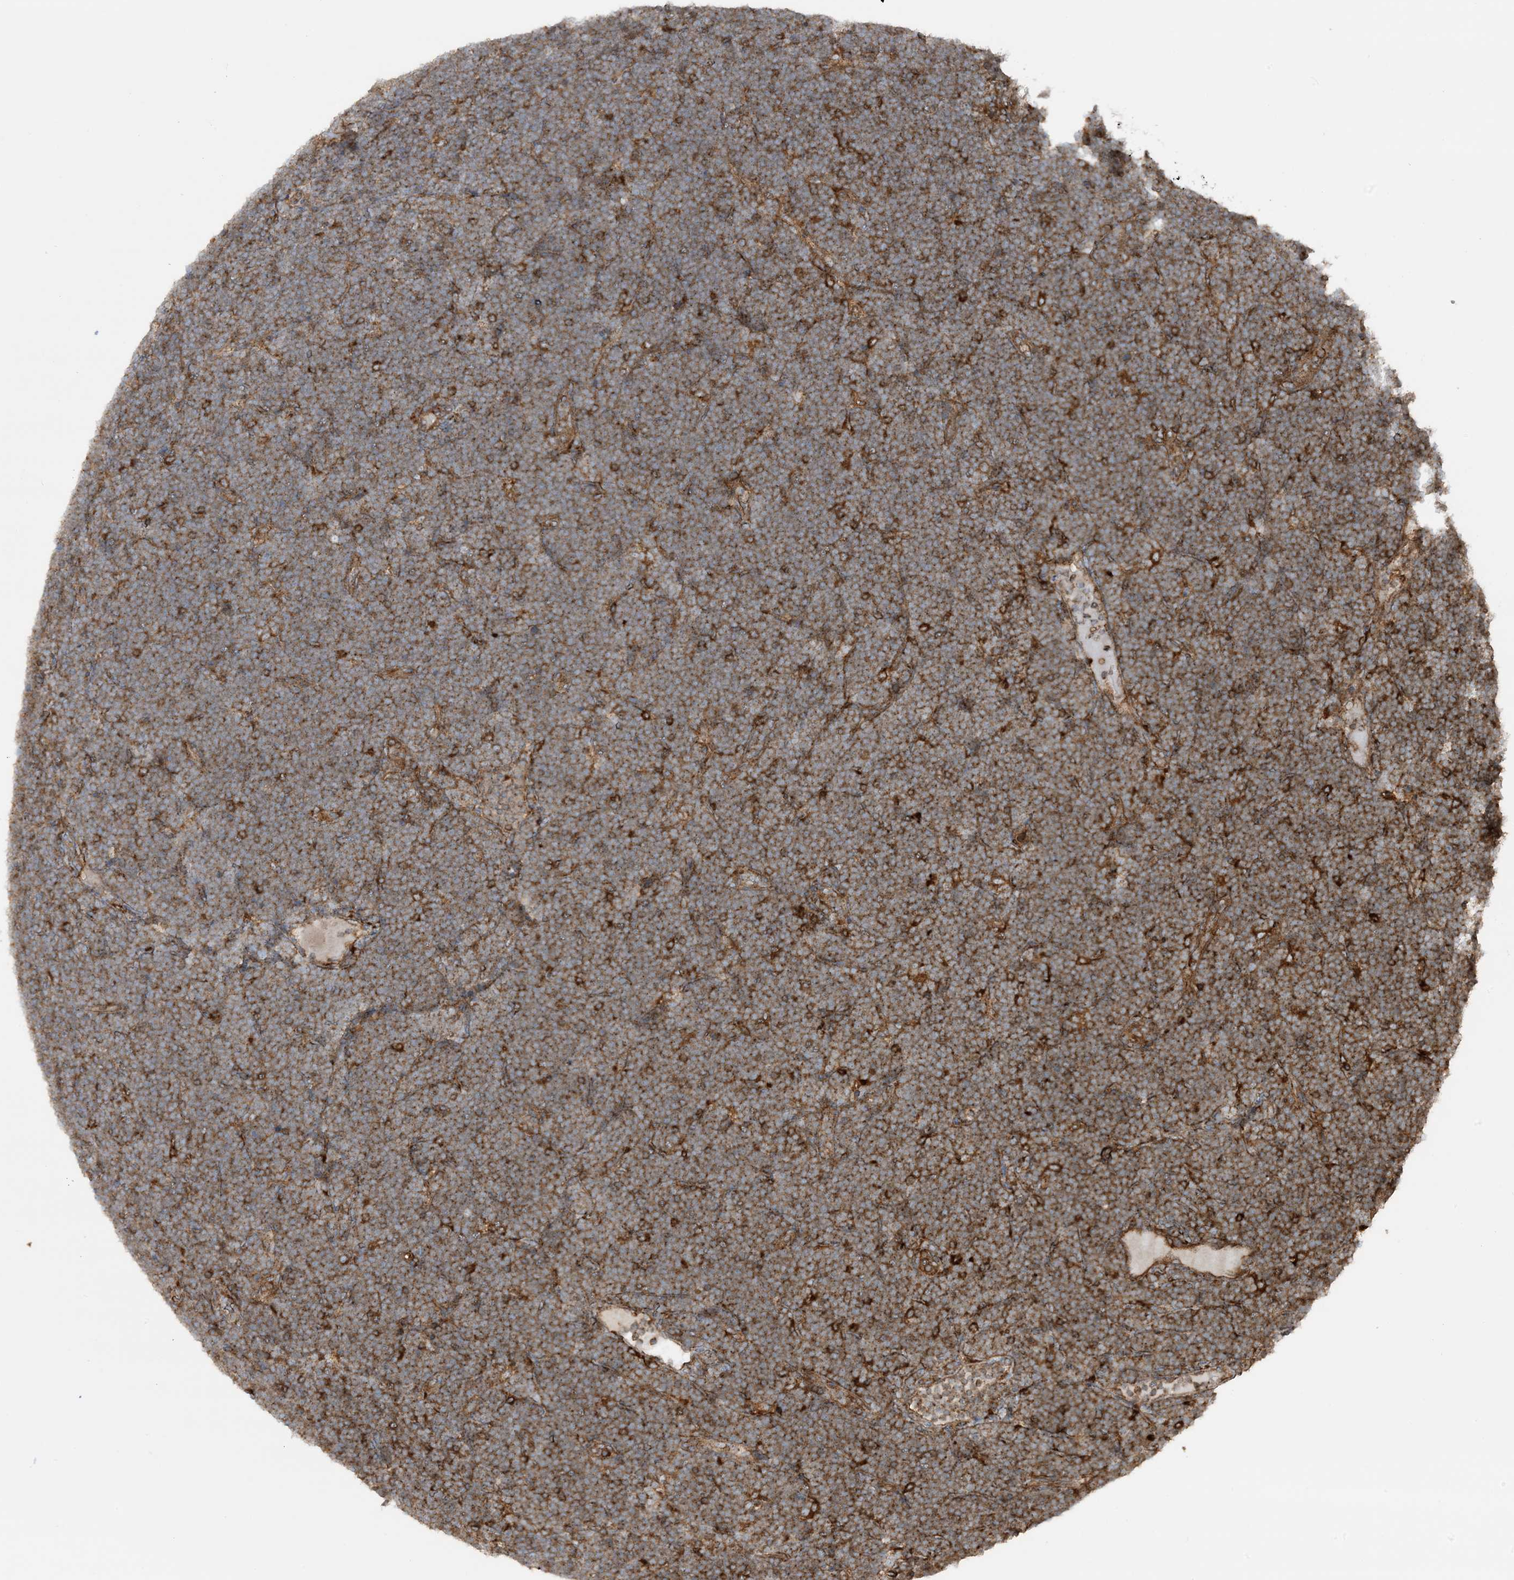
{"staining": {"intensity": "strong", "quantity": ">75%", "location": "cytoplasmic/membranous"}, "tissue": "lymphoma", "cell_type": "Tumor cells", "image_type": "cancer", "snomed": [{"axis": "morphology", "description": "Malignant lymphoma, non-Hodgkin's type, High grade"}, {"axis": "topography", "description": "Lymph node"}], "caption": "An IHC histopathology image of tumor tissue is shown. Protein staining in brown shows strong cytoplasmic/membranous positivity in malignant lymphoma, non-Hodgkin's type (high-grade) within tumor cells.", "gene": "STAM2", "patient": {"sex": "male", "age": 13}}